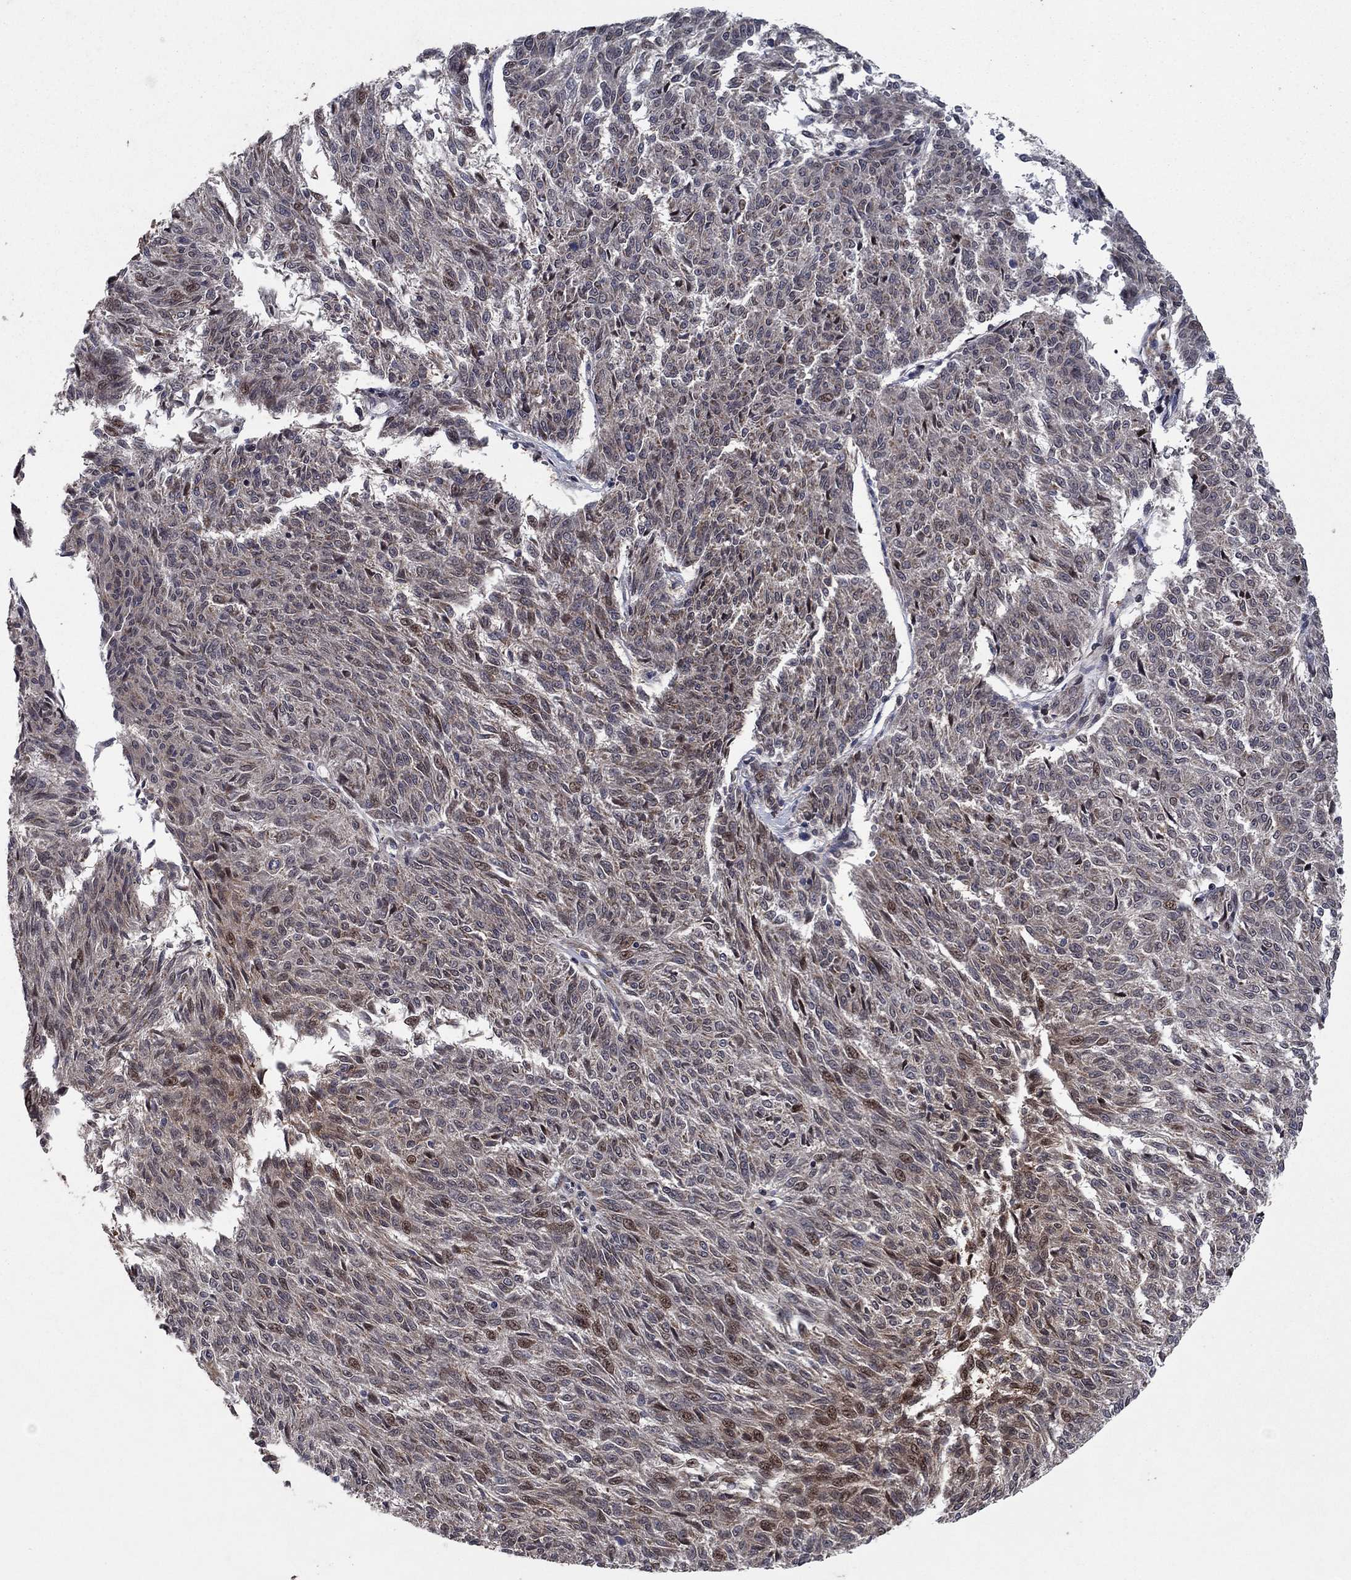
{"staining": {"intensity": "moderate", "quantity": "<25%", "location": "nuclear"}, "tissue": "melanoma", "cell_type": "Tumor cells", "image_type": "cancer", "snomed": [{"axis": "morphology", "description": "Malignant melanoma, NOS"}, {"axis": "topography", "description": "Skin"}], "caption": "A low amount of moderate nuclear expression is seen in approximately <25% of tumor cells in melanoma tissue. (DAB (3,3'-diaminobenzidine) IHC, brown staining for protein, blue staining for nuclei).", "gene": "PRICKLE4", "patient": {"sex": "female", "age": 72}}